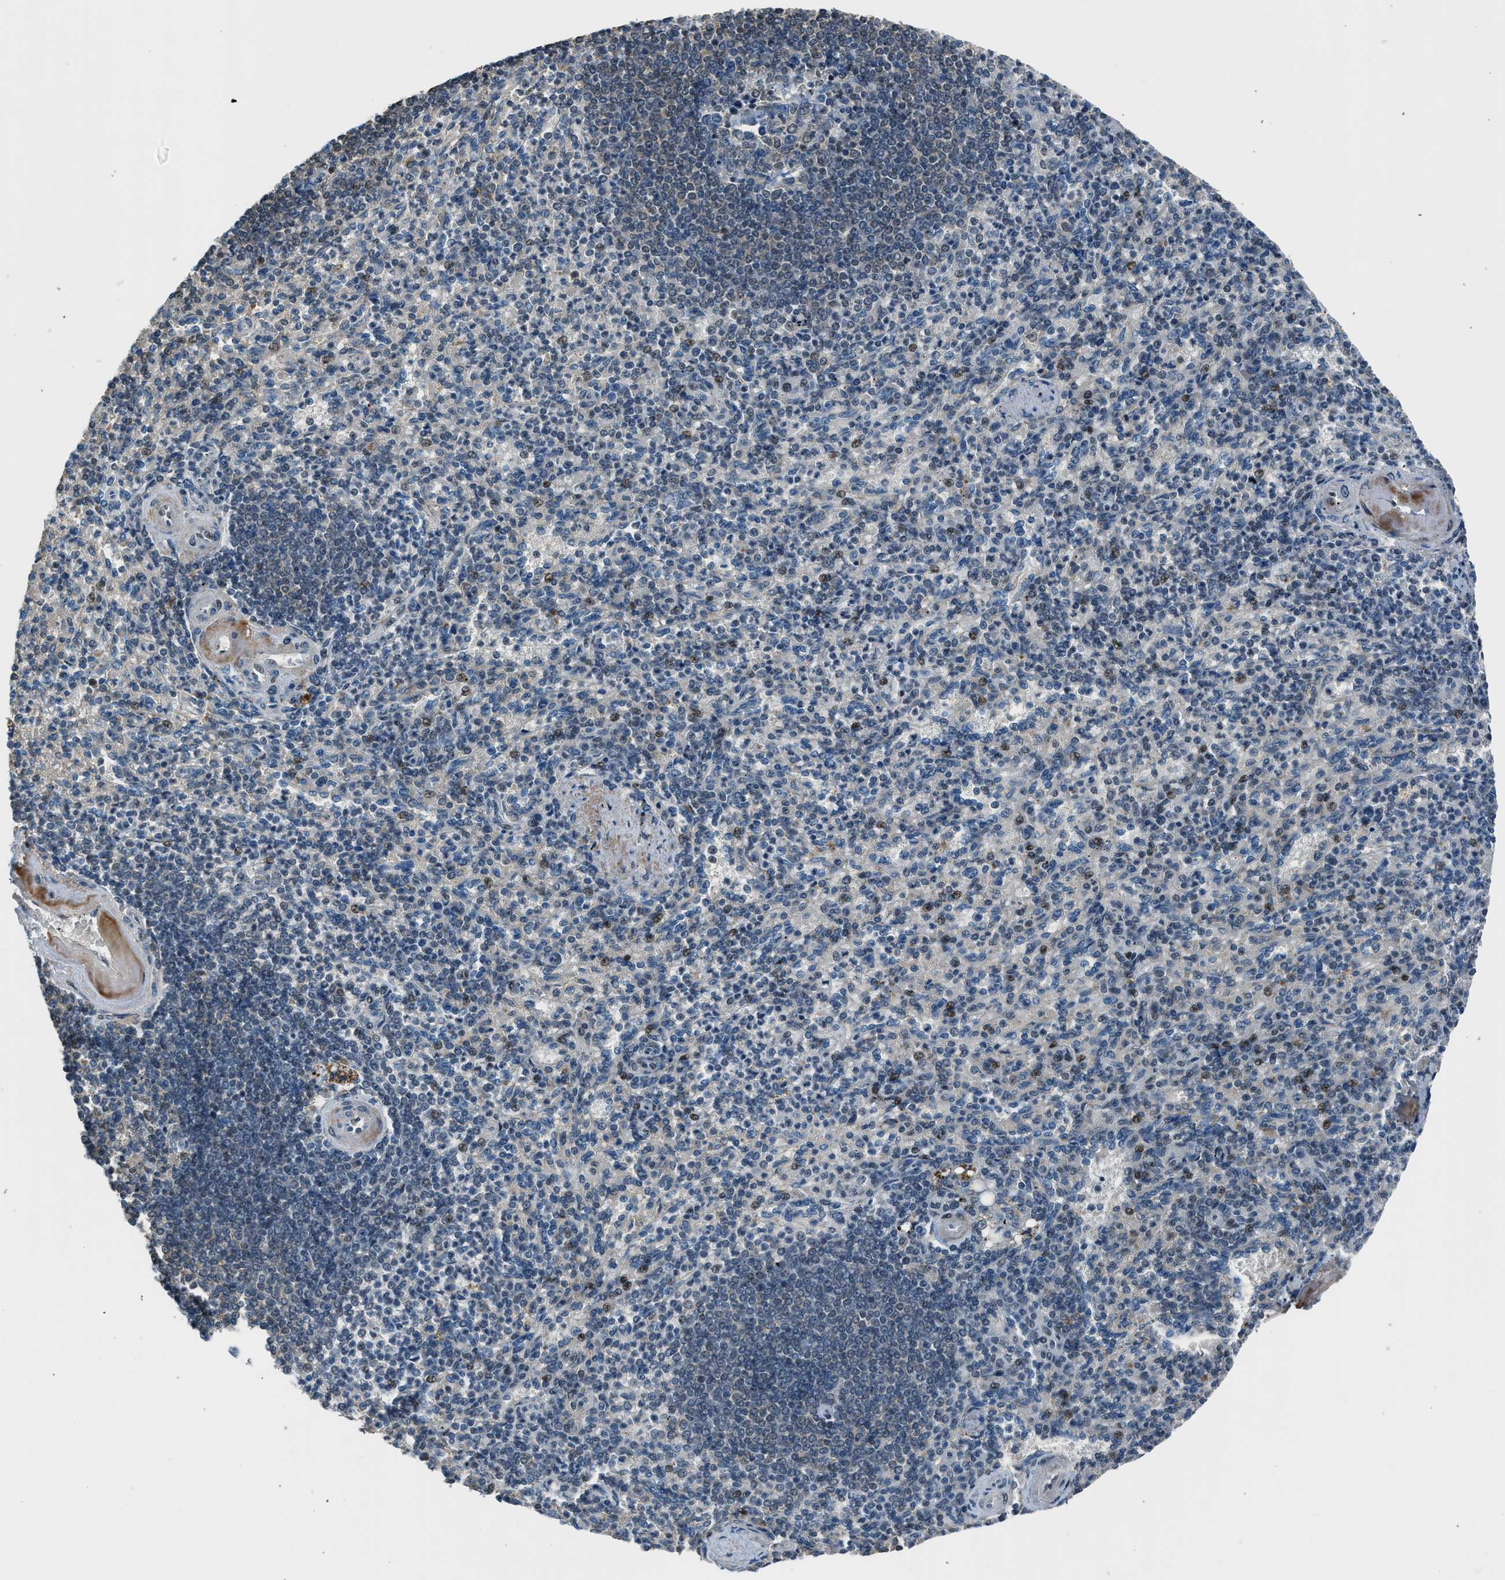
{"staining": {"intensity": "moderate", "quantity": "<25%", "location": "cytoplasmic/membranous,nuclear"}, "tissue": "spleen", "cell_type": "Cells in red pulp", "image_type": "normal", "snomed": [{"axis": "morphology", "description": "Normal tissue, NOS"}, {"axis": "topography", "description": "Spleen"}], "caption": "A low amount of moderate cytoplasmic/membranous,nuclear staining is appreciated in about <25% of cells in red pulp in normal spleen.", "gene": "LMLN", "patient": {"sex": "female", "age": 74}}